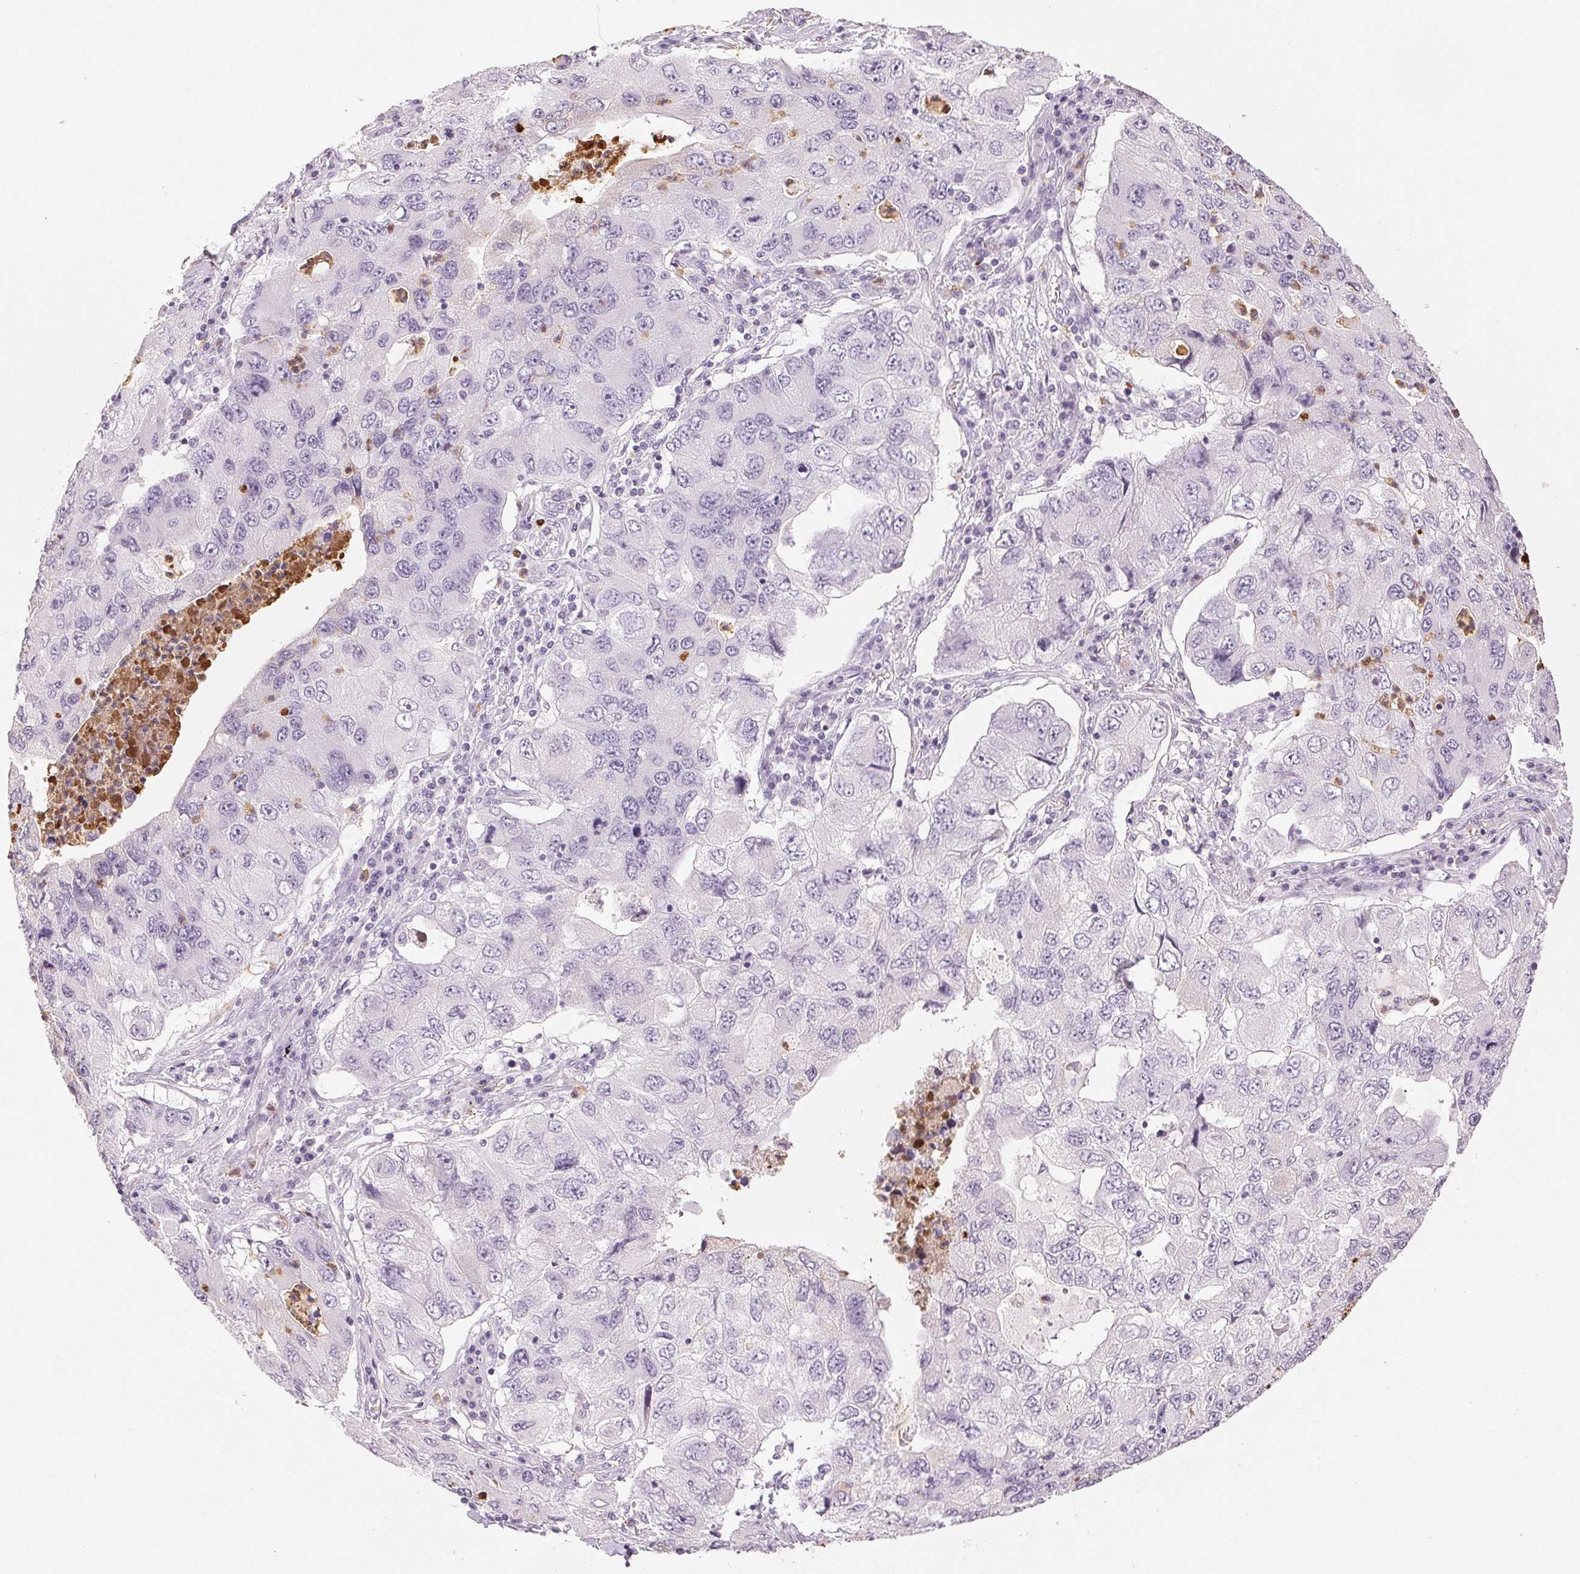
{"staining": {"intensity": "negative", "quantity": "none", "location": "none"}, "tissue": "lung cancer", "cell_type": "Tumor cells", "image_type": "cancer", "snomed": [{"axis": "morphology", "description": "Adenocarcinoma, NOS"}, {"axis": "morphology", "description": "Adenocarcinoma, metastatic, NOS"}, {"axis": "topography", "description": "Lymph node"}, {"axis": "topography", "description": "Lung"}], "caption": "This photomicrograph is of lung cancer (adenocarcinoma) stained with immunohistochemistry (IHC) to label a protein in brown with the nuclei are counter-stained blue. There is no positivity in tumor cells.", "gene": "LTF", "patient": {"sex": "female", "age": 54}}